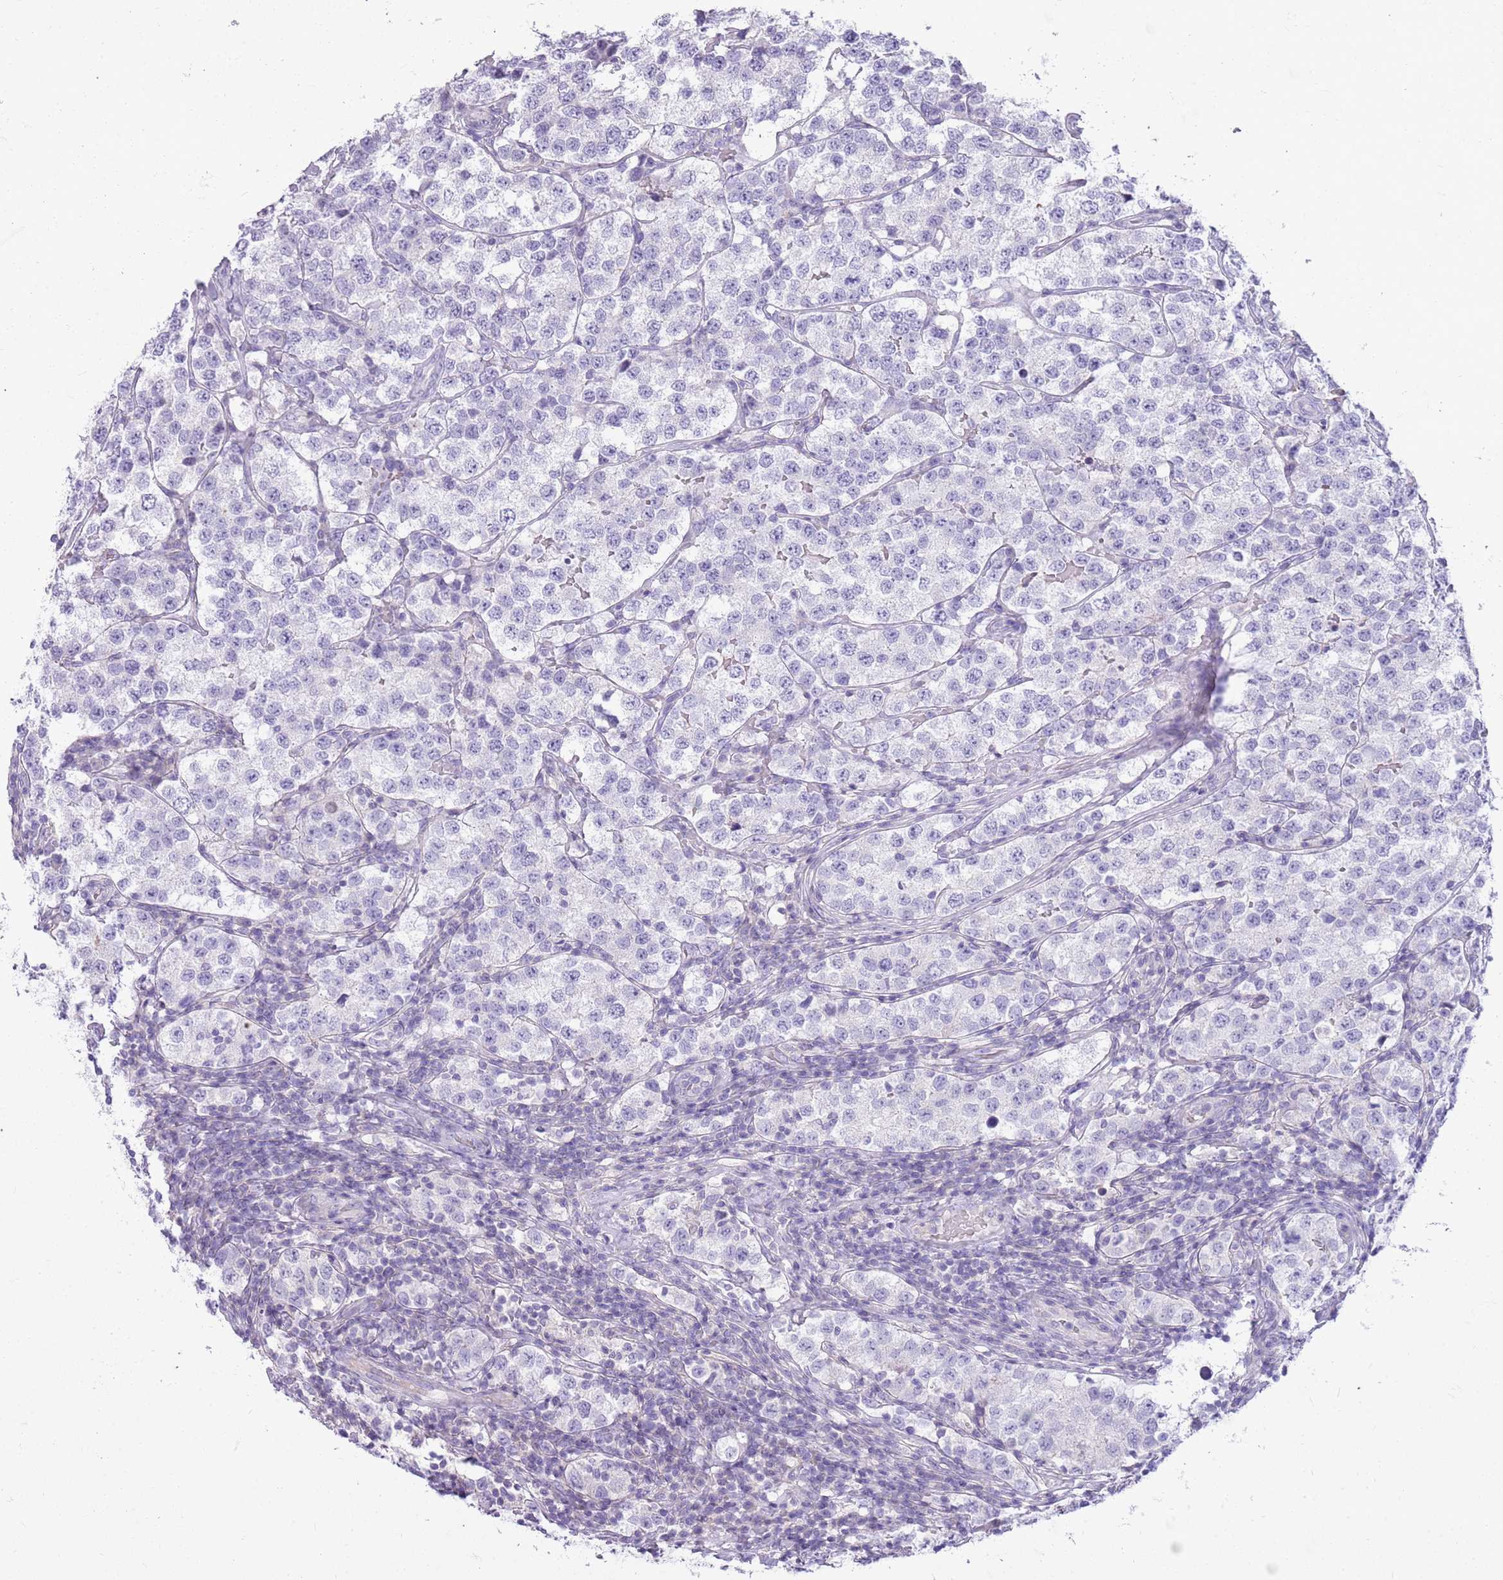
{"staining": {"intensity": "negative", "quantity": "none", "location": "none"}, "tissue": "testis cancer", "cell_type": "Tumor cells", "image_type": "cancer", "snomed": [{"axis": "morphology", "description": "Seminoma, NOS"}, {"axis": "topography", "description": "Testis"}], "caption": "Immunohistochemistry of human testis seminoma displays no positivity in tumor cells.", "gene": "CNPPD1", "patient": {"sex": "male", "age": 34}}